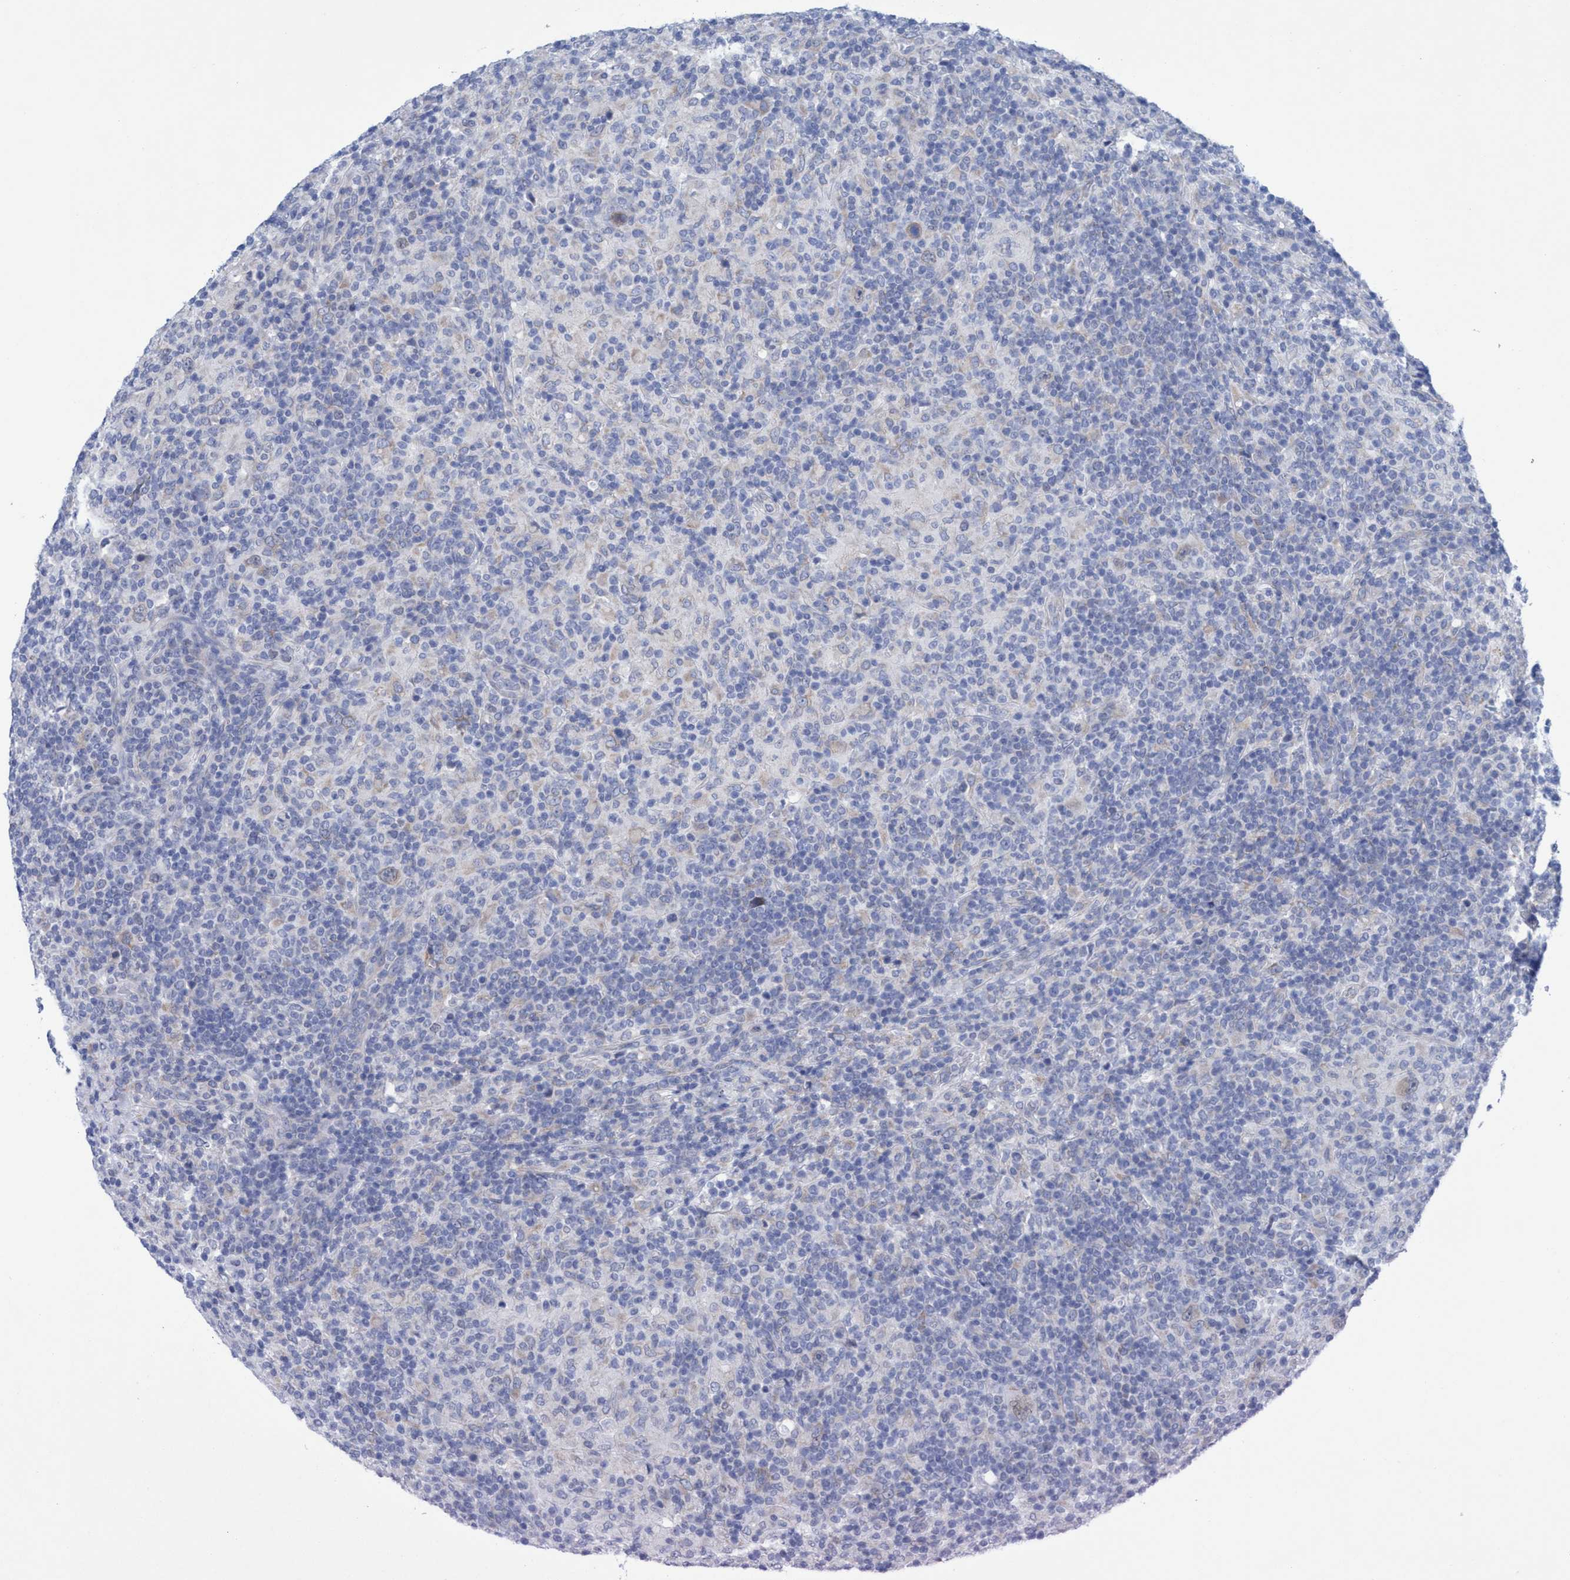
{"staining": {"intensity": "weak", "quantity": "<25%", "location": "cytoplasmic/membranous"}, "tissue": "lymphoma", "cell_type": "Tumor cells", "image_type": "cancer", "snomed": [{"axis": "morphology", "description": "Hodgkin's disease, NOS"}, {"axis": "topography", "description": "Lymph node"}], "caption": "A photomicrograph of human Hodgkin's disease is negative for staining in tumor cells.", "gene": "RSAD1", "patient": {"sex": "male", "age": 70}}